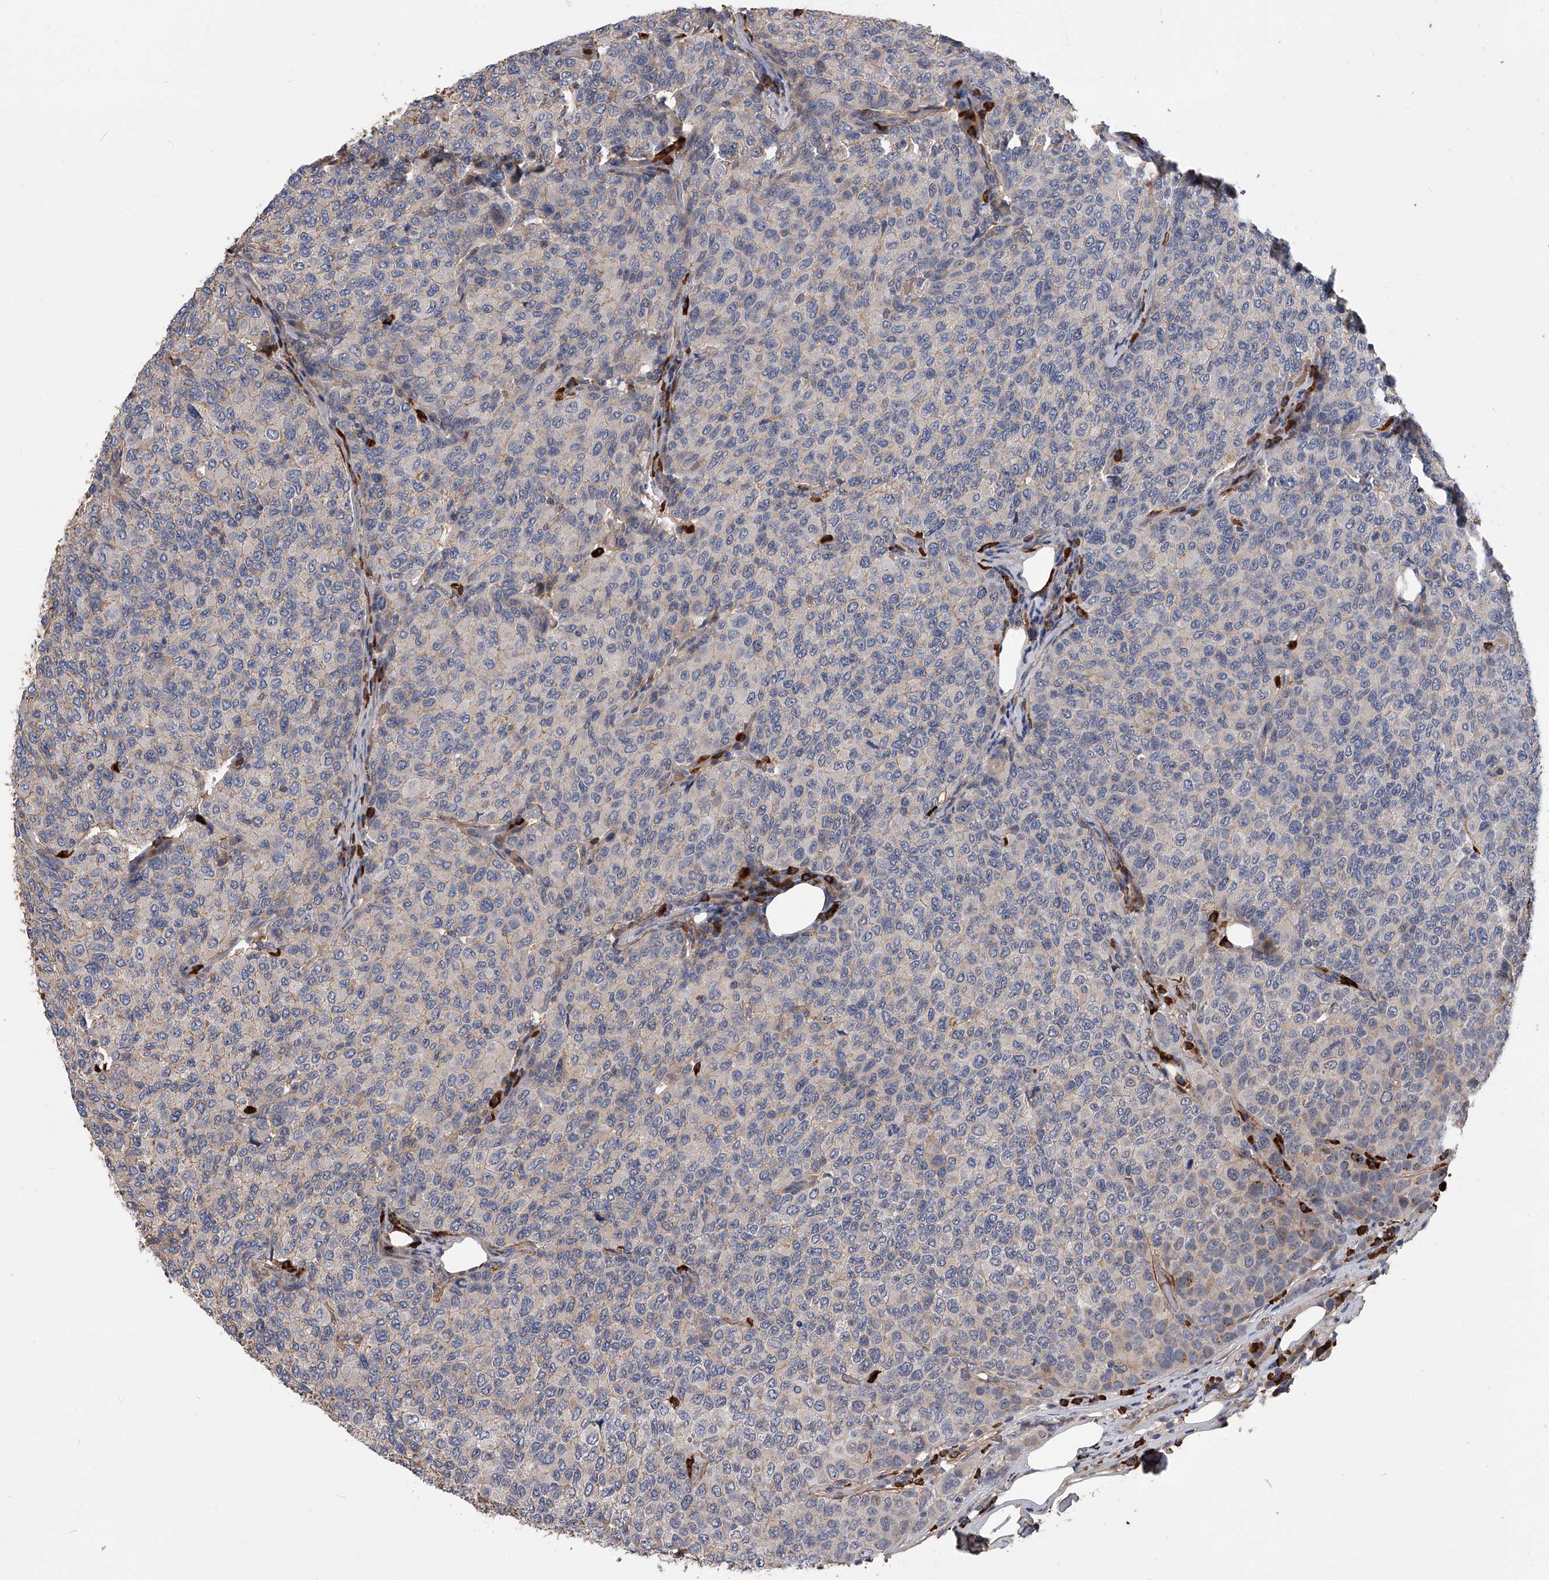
{"staining": {"intensity": "negative", "quantity": "none", "location": "none"}, "tissue": "breast cancer", "cell_type": "Tumor cells", "image_type": "cancer", "snomed": [{"axis": "morphology", "description": "Duct carcinoma"}, {"axis": "topography", "description": "Breast"}], "caption": "Tumor cells are negative for brown protein staining in breast infiltrating ductal carcinoma.", "gene": "ZNF25", "patient": {"sex": "female", "age": 55}}